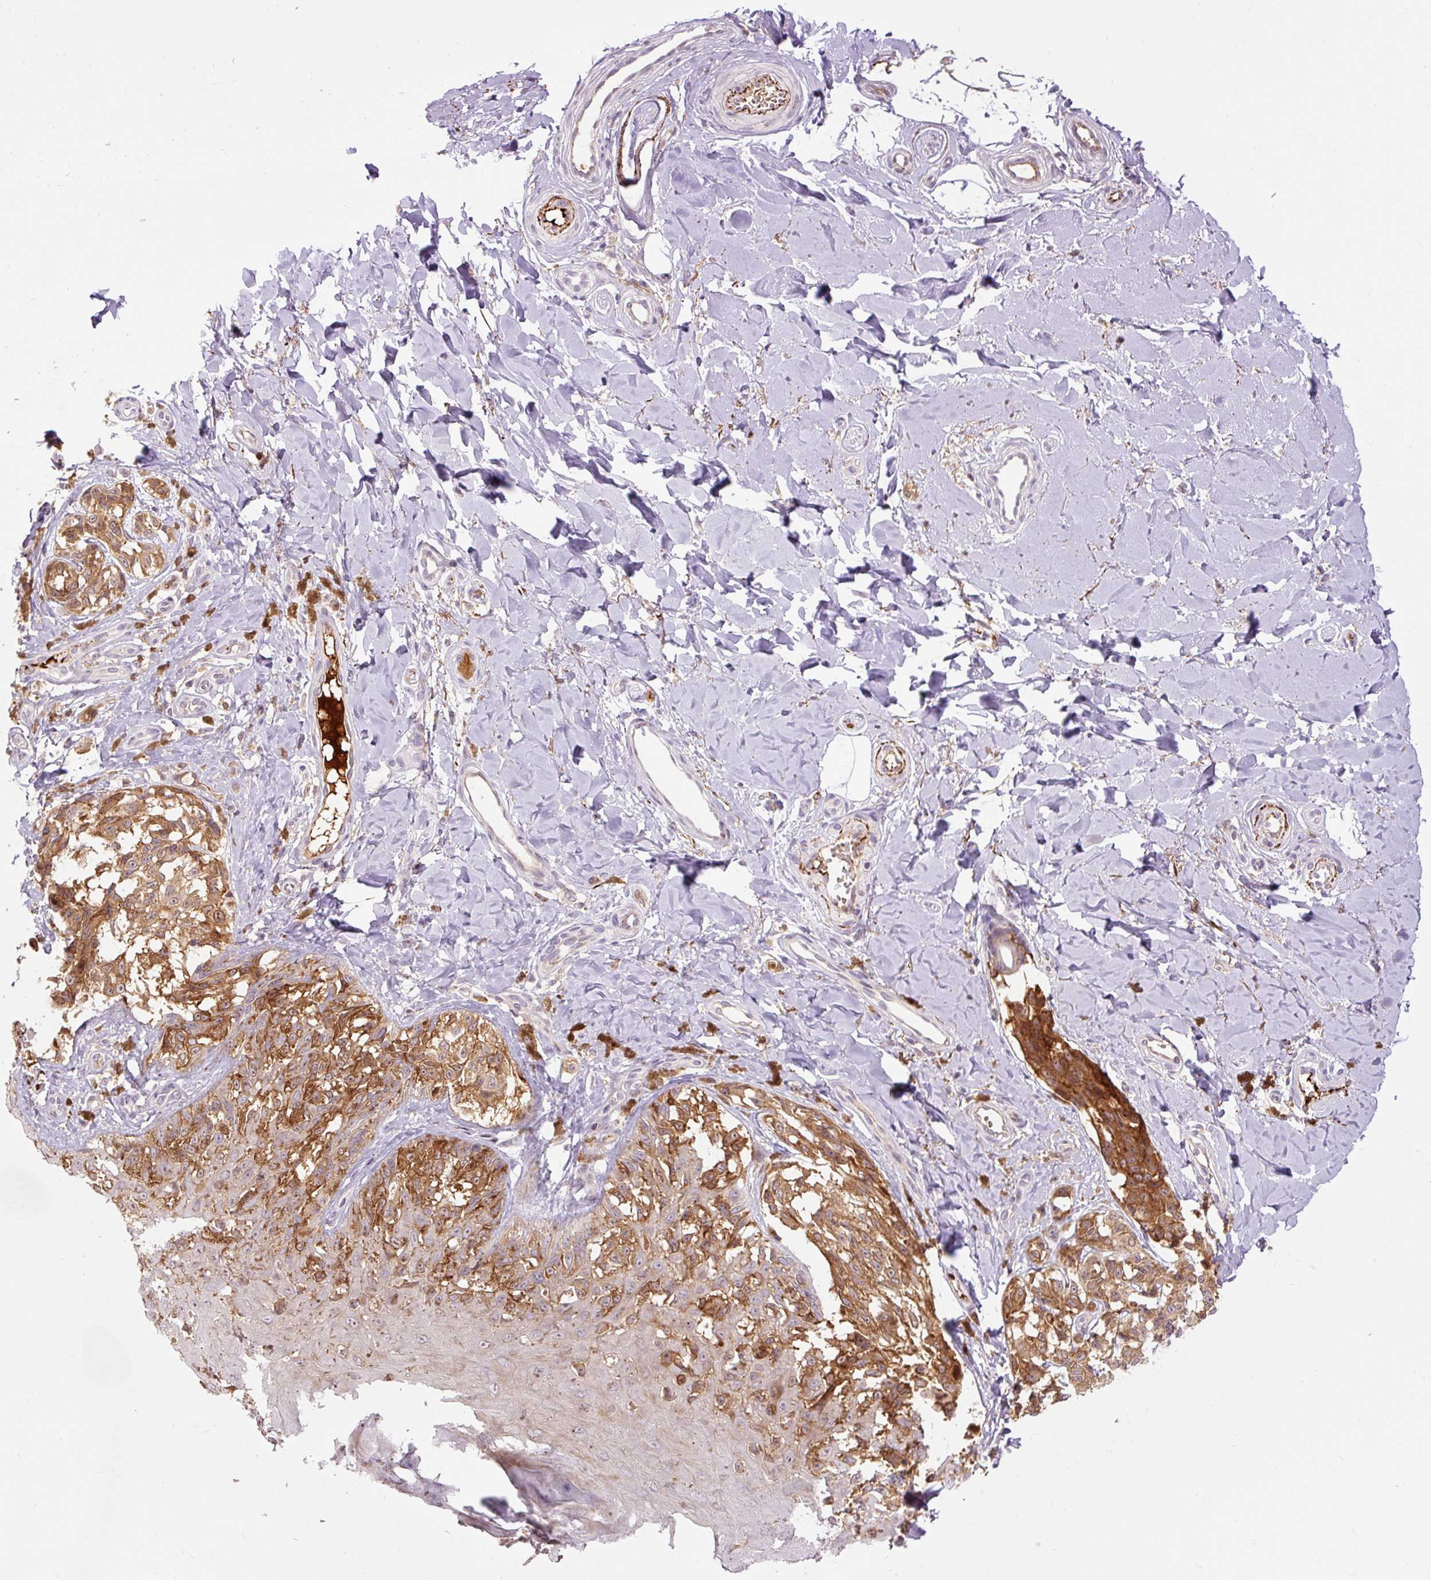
{"staining": {"intensity": "moderate", "quantity": ">75%", "location": "cytoplasmic/membranous"}, "tissue": "melanoma", "cell_type": "Tumor cells", "image_type": "cancer", "snomed": [{"axis": "morphology", "description": "Malignant melanoma, NOS"}, {"axis": "topography", "description": "Skin"}], "caption": "Immunohistochemistry staining of malignant melanoma, which demonstrates medium levels of moderate cytoplasmic/membranous expression in approximately >75% of tumor cells indicating moderate cytoplasmic/membranous protein staining. The staining was performed using DAB (brown) for protein detection and nuclei were counterstained in hematoxylin (blue).", "gene": "CEBPZ", "patient": {"sex": "female", "age": 65}}